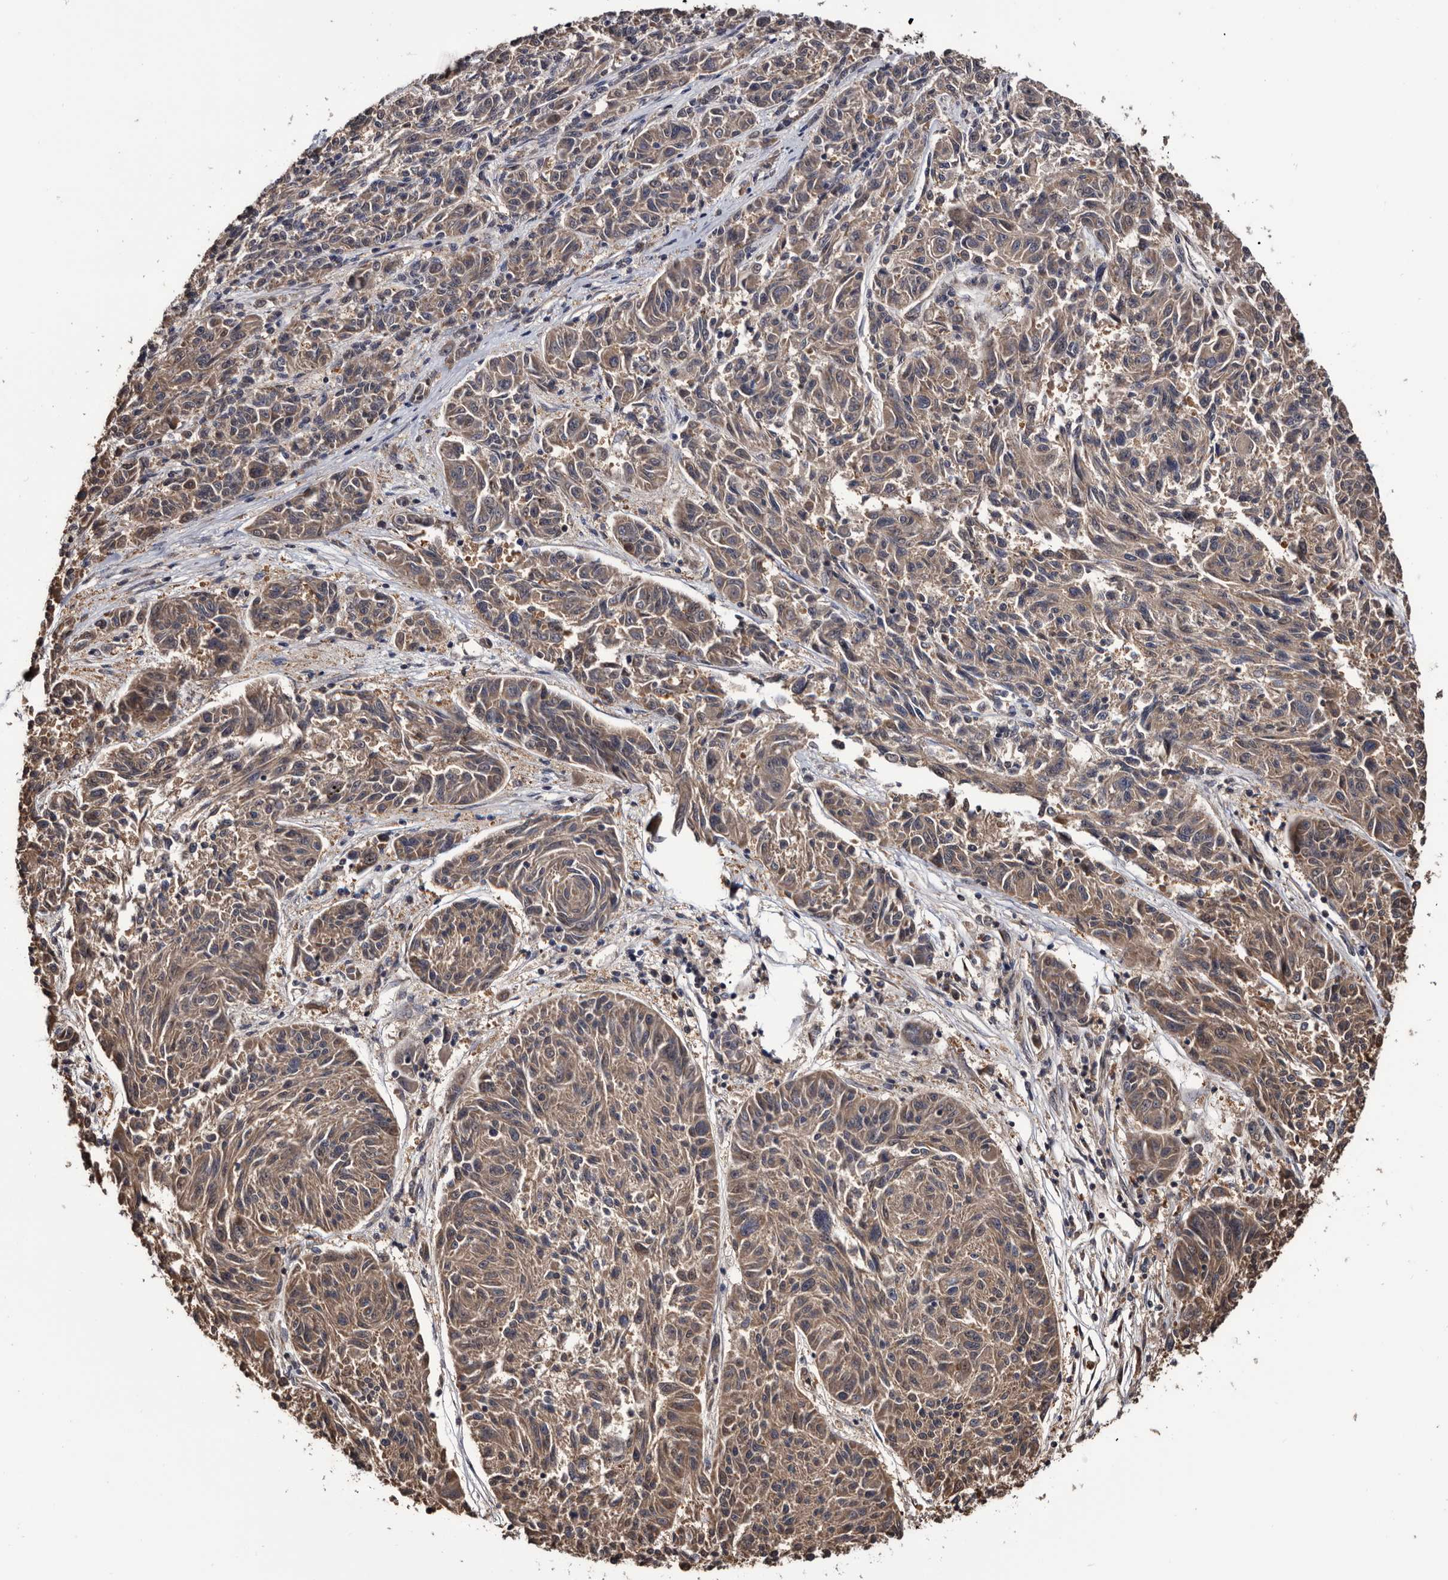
{"staining": {"intensity": "weak", "quantity": "25%-75%", "location": "cytoplasmic/membranous"}, "tissue": "melanoma", "cell_type": "Tumor cells", "image_type": "cancer", "snomed": [{"axis": "morphology", "description": "Malignant melanoma, NOS"}, {"axis": "topography", "description": "Skin"}], "caption": "Approximately 25%-75% of tumor cells in human malignant melanoma display weak cytoplasmic/membranous protein positivity as visualized by brown immunohistochemical staining.", "gene": "TTI2", "patient": {"sex": "male", "age": 53}}